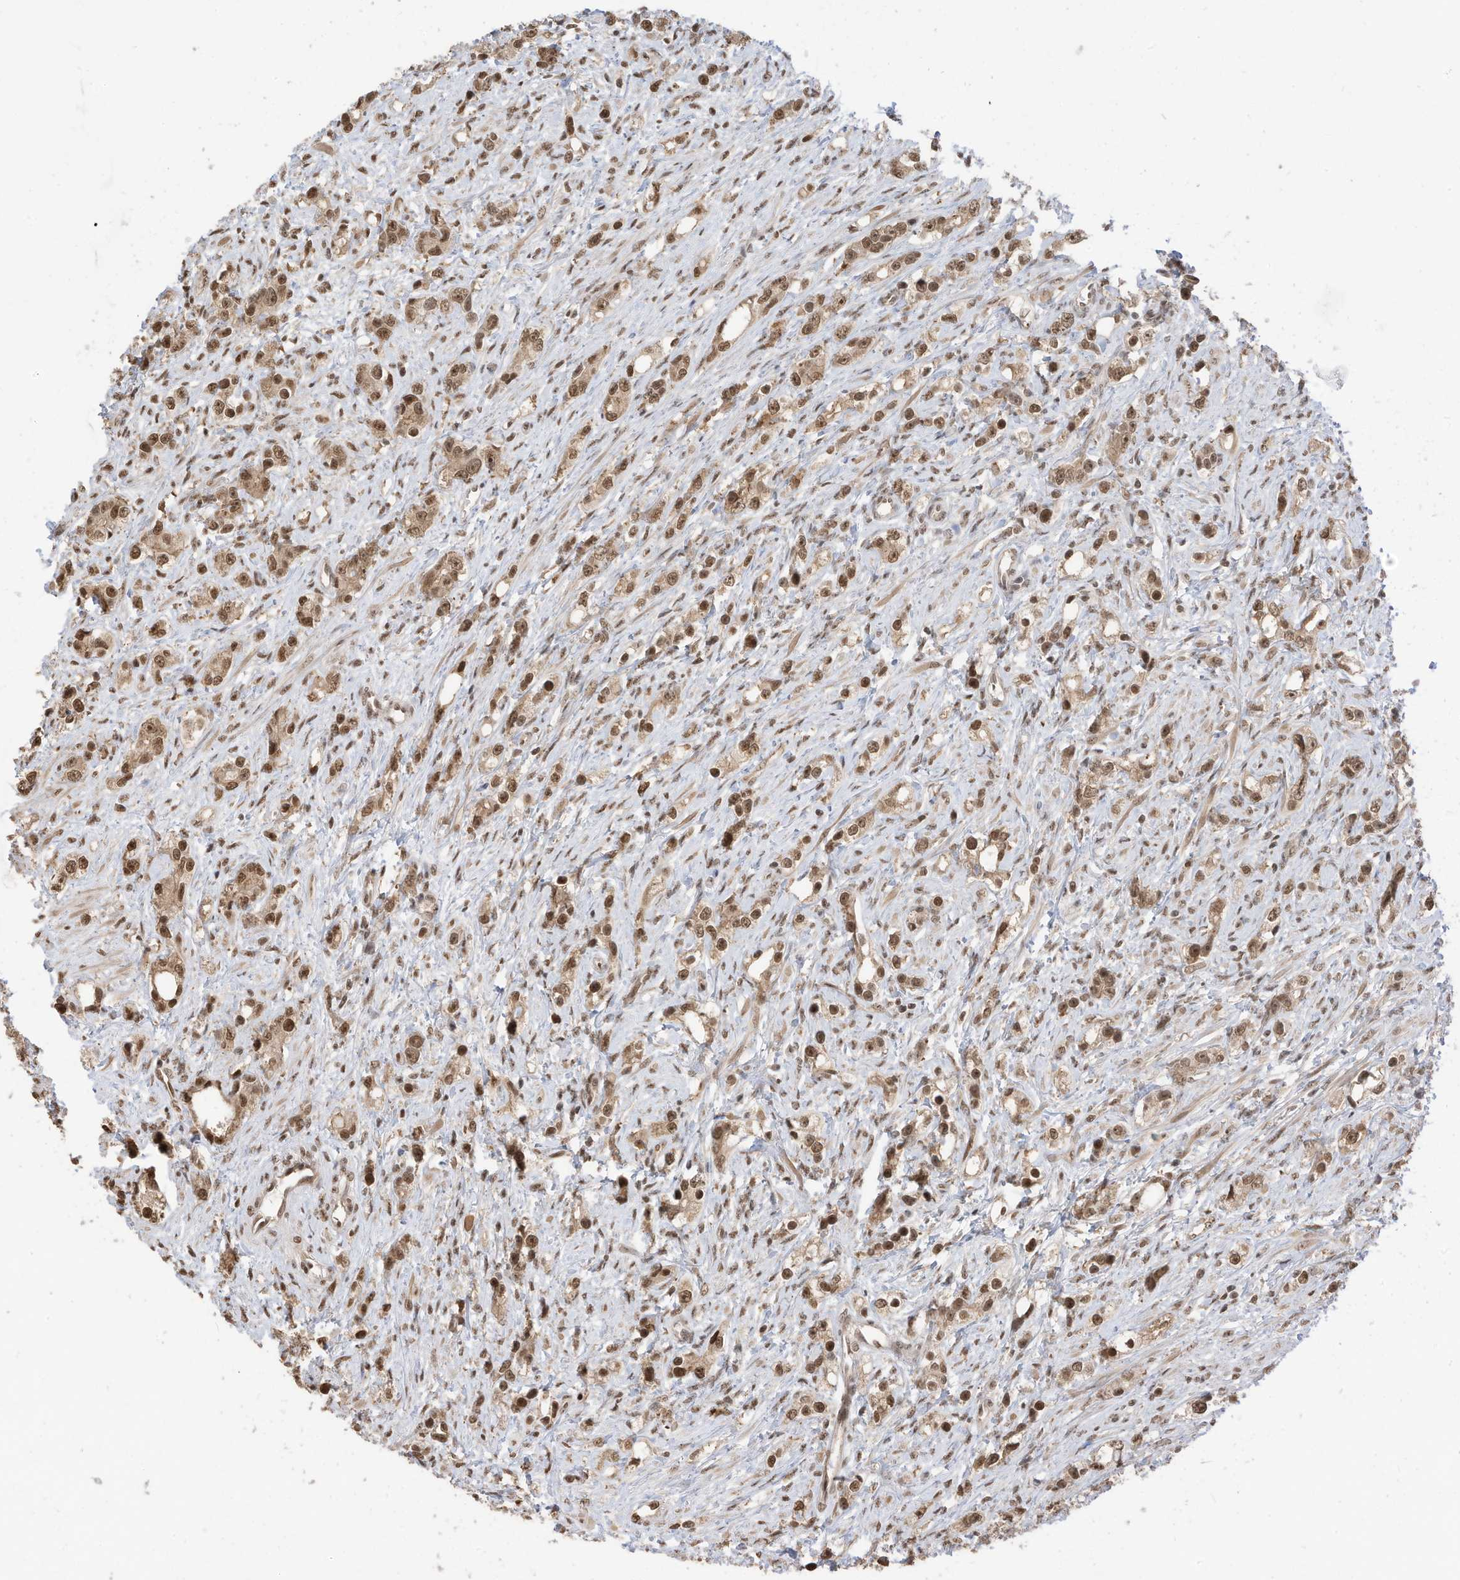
{"staining": {"intensity": "moderate", "quantity": ">75%", "location": "nuclear"}, "tissue": "prostate cancer", "cell_type": "Tumor cells", "image_type": "cancer", "snomed": [{"axis": "morphology", "description": "Adenocarcinoma, High grade"}, {"axis": "topography", "description": "Prostate"}], "caption": "Adenocarcinoma (high-grade) (prostate) stained for a protein displays moderate nuclear positivity in tumor cells. The protein is shown in brown color, while the nuclei are stained blue.", "gene": "ZNF195", "patient": {"sex": "male", "age": 63}}